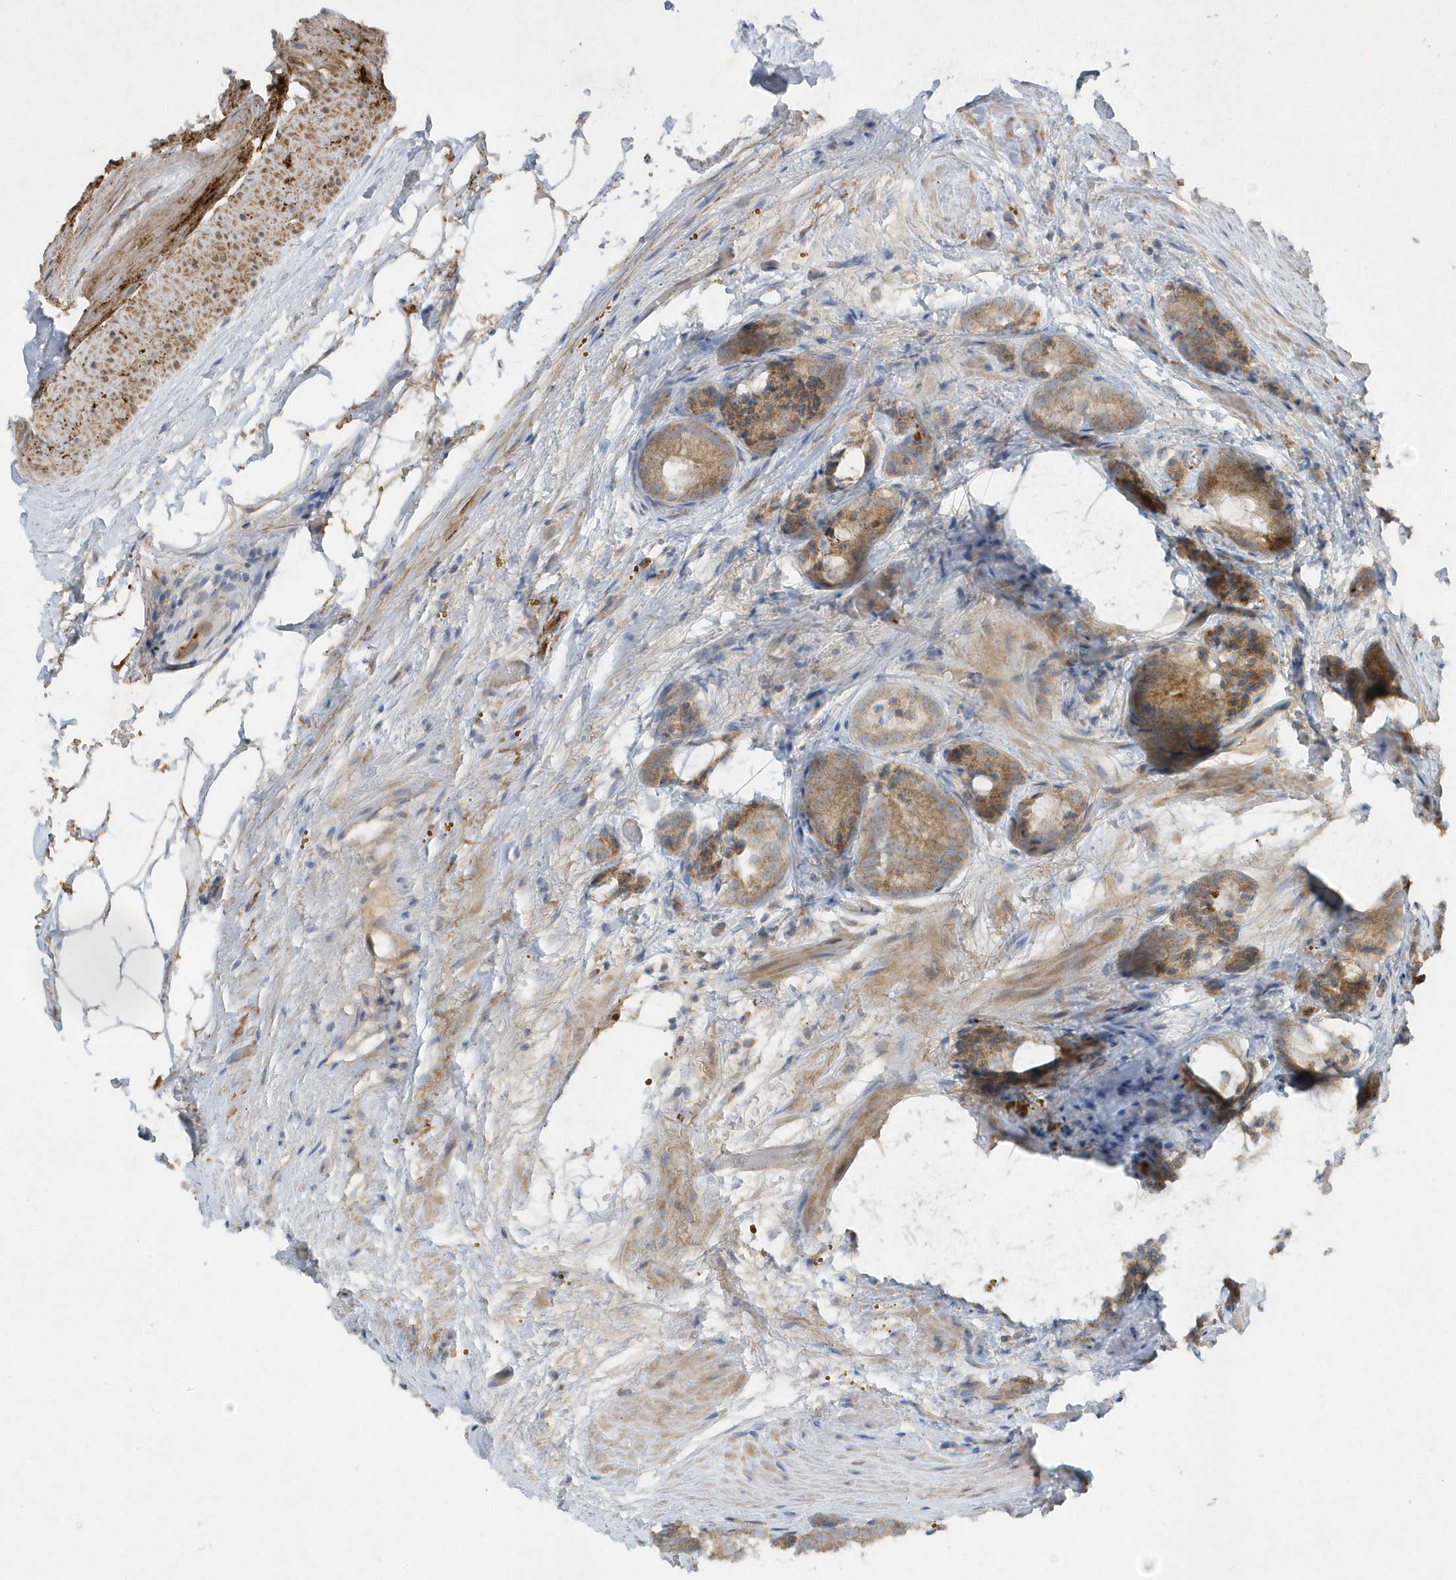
{"staining": {"intensity": "moderate", "quantity": ">75%", "location": "cytoplasmic/membranous"}, "tissue": "prostate cancer", "cell_type": "Tumor cells", "image_type": "cancer", "snomed": [{"axis": "morphology", "description": "Adenocarcinoma, High grade"}, {"axis": "topography", "description": "Prostate"}], "caption": "DAB immunohistochemical staining of human prostate cancer demonstrates moderate cytoplasmic/membranous protein expression in about >75% of tumor cells.", "gene": "SLC38A2", "patient": {"sex": "male", "age": 63}}